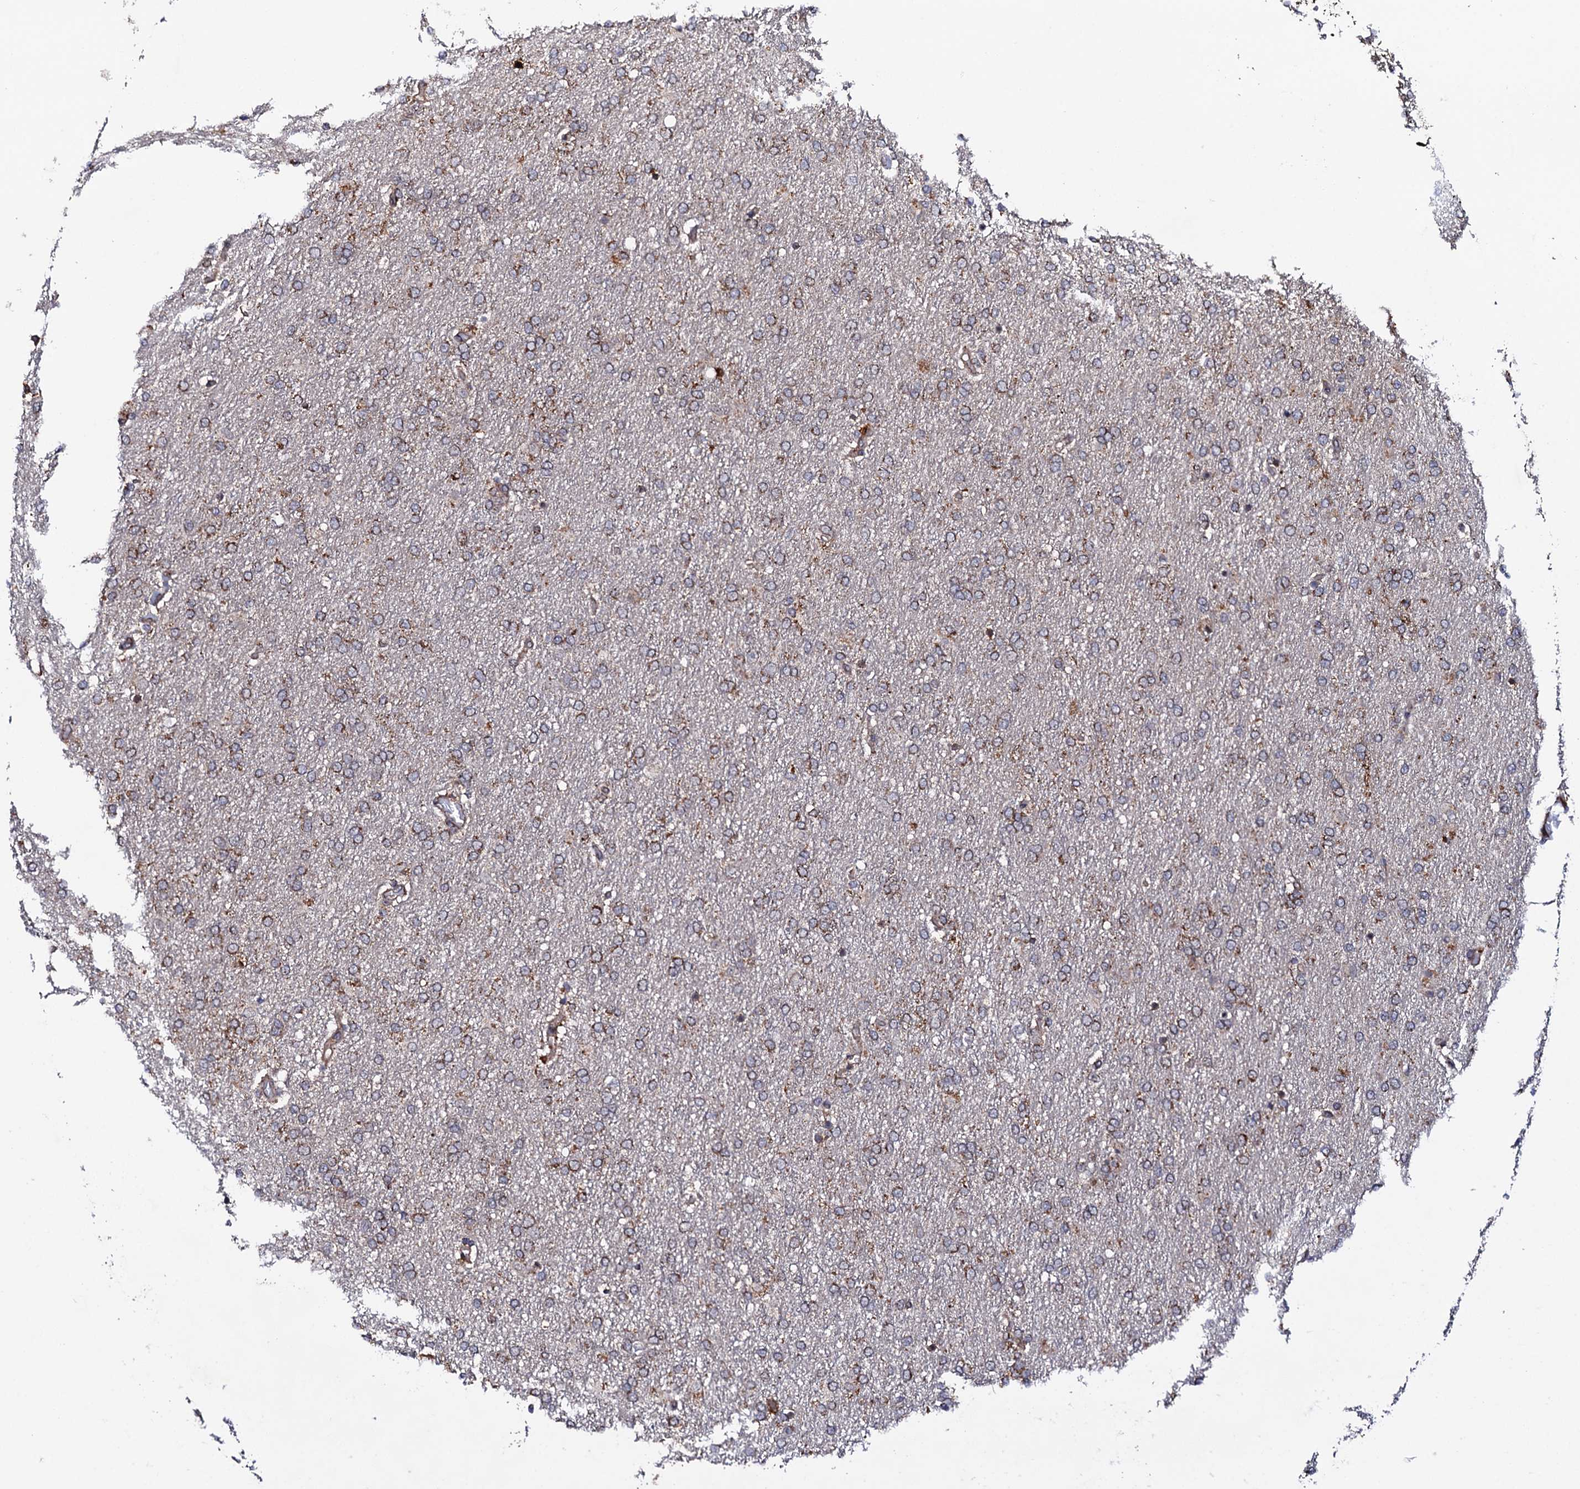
{"staining": {"intensity": "moderate", "quantity": "25%-75%", "location": "cytoplasmic/membranous"}, "tissue": "glioma", "cell_type": "Tumor cells", "image_type": "cancer", "snomed": [{"axis": "morphology", "description": "Glioma, malignant, High grade"}, {"axis": "topography", "description": "Brain"}], "caption": "Immunohistochemical staining of malignant high-grade glioma displays medium levels of moderate cytoplasmic/membranous protein staining in approximately 25%-75% of tumor cells. Nuclei are stained in blue.", "gene": "MTIF3", "patient": {"sex": "male", "age": 72}}